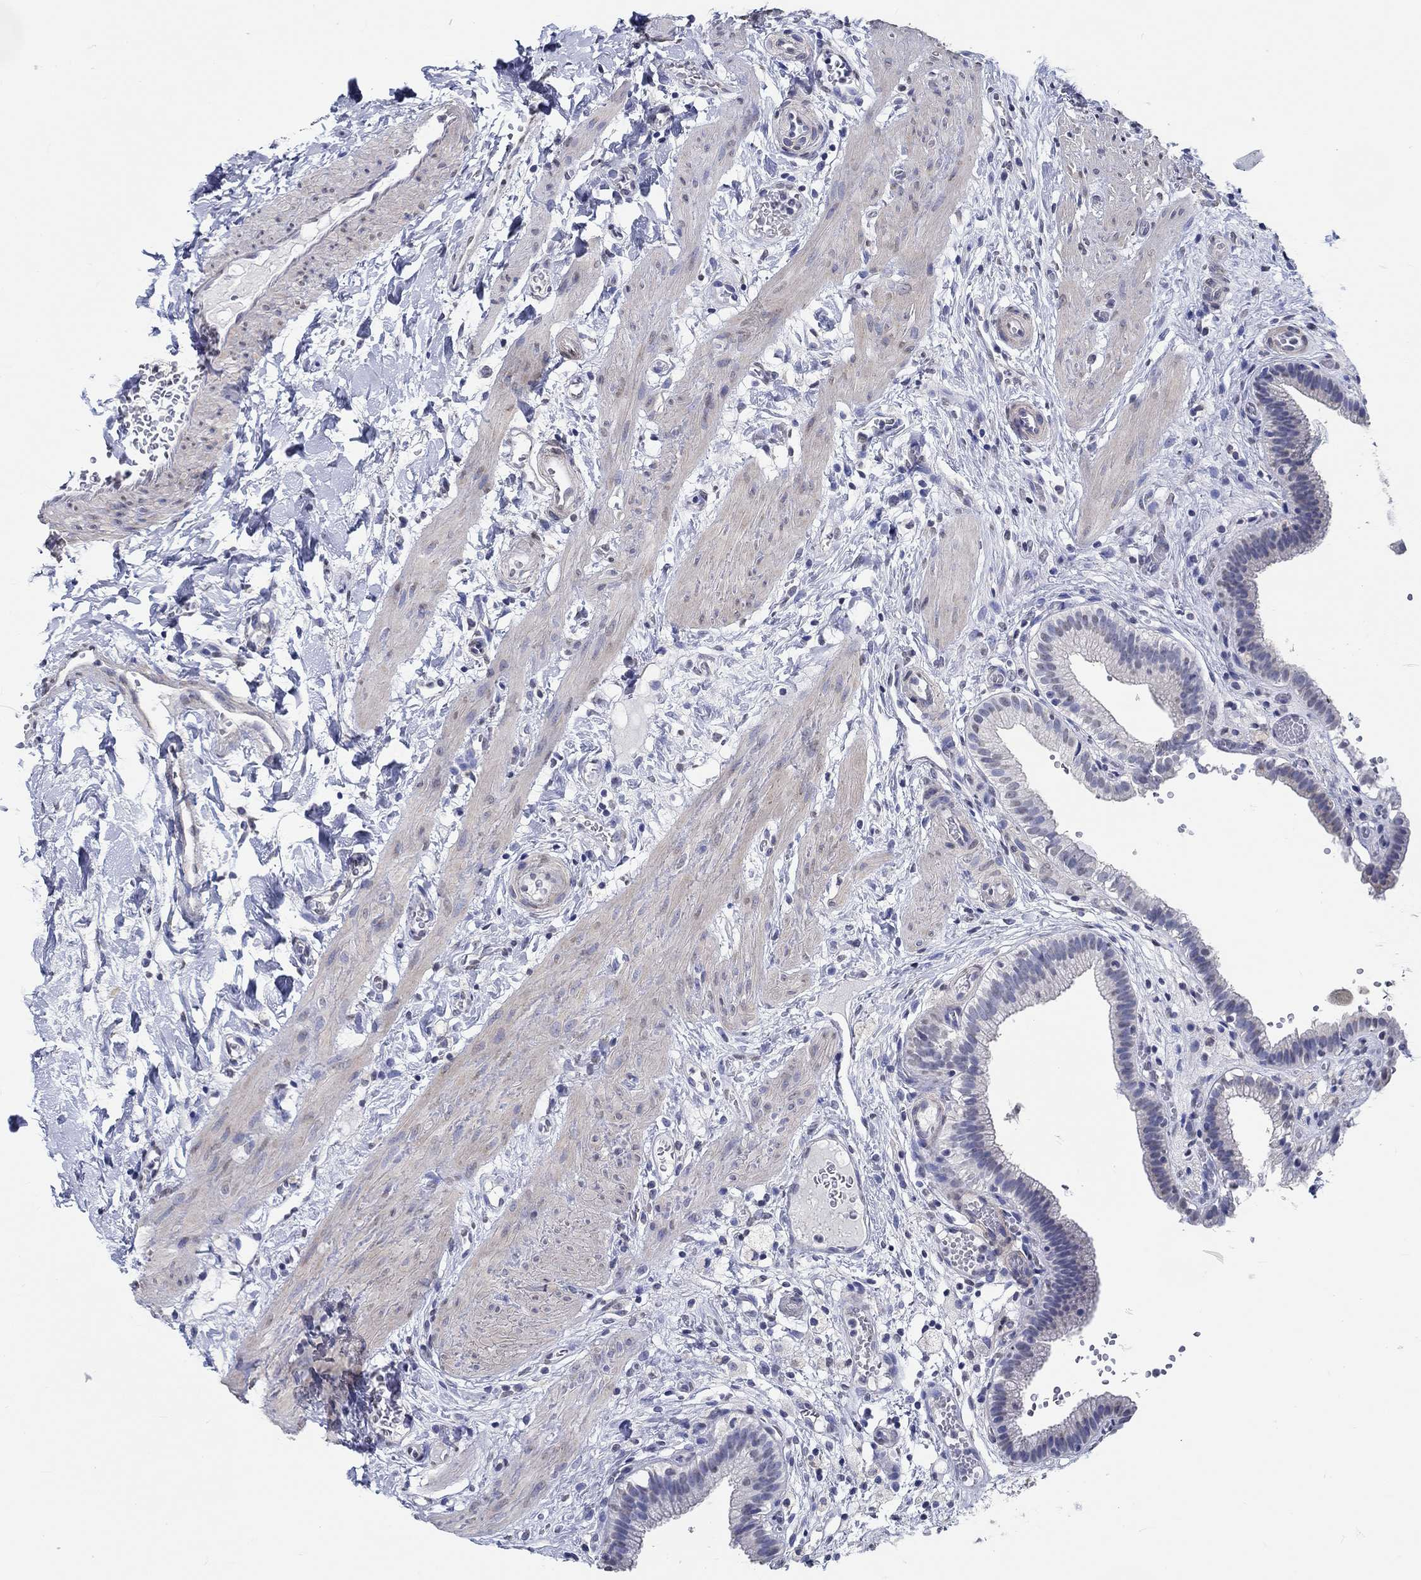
{"staining": {"intensity": "negative", "quantity": "none", "location": "none"}, "tissue": "gallbladder", "cell_type": "Glandular cells", "image_type": "normal", "snomed": [{"axis": "morphology", "description": "Normal tissue, NOS"}, {"axis": "topography", "description": "Gallbladder"}], "caption": "Immunohistochemistry (IHC) histopathology image of unremarkable gallbladder: human gallbladder stained with DAB (3,3'-diaminobenzidine) shows no significant protein positivity in glandular cells.", "gene": "PDE1B", "patient": {"sex": "female", "age": 24}}